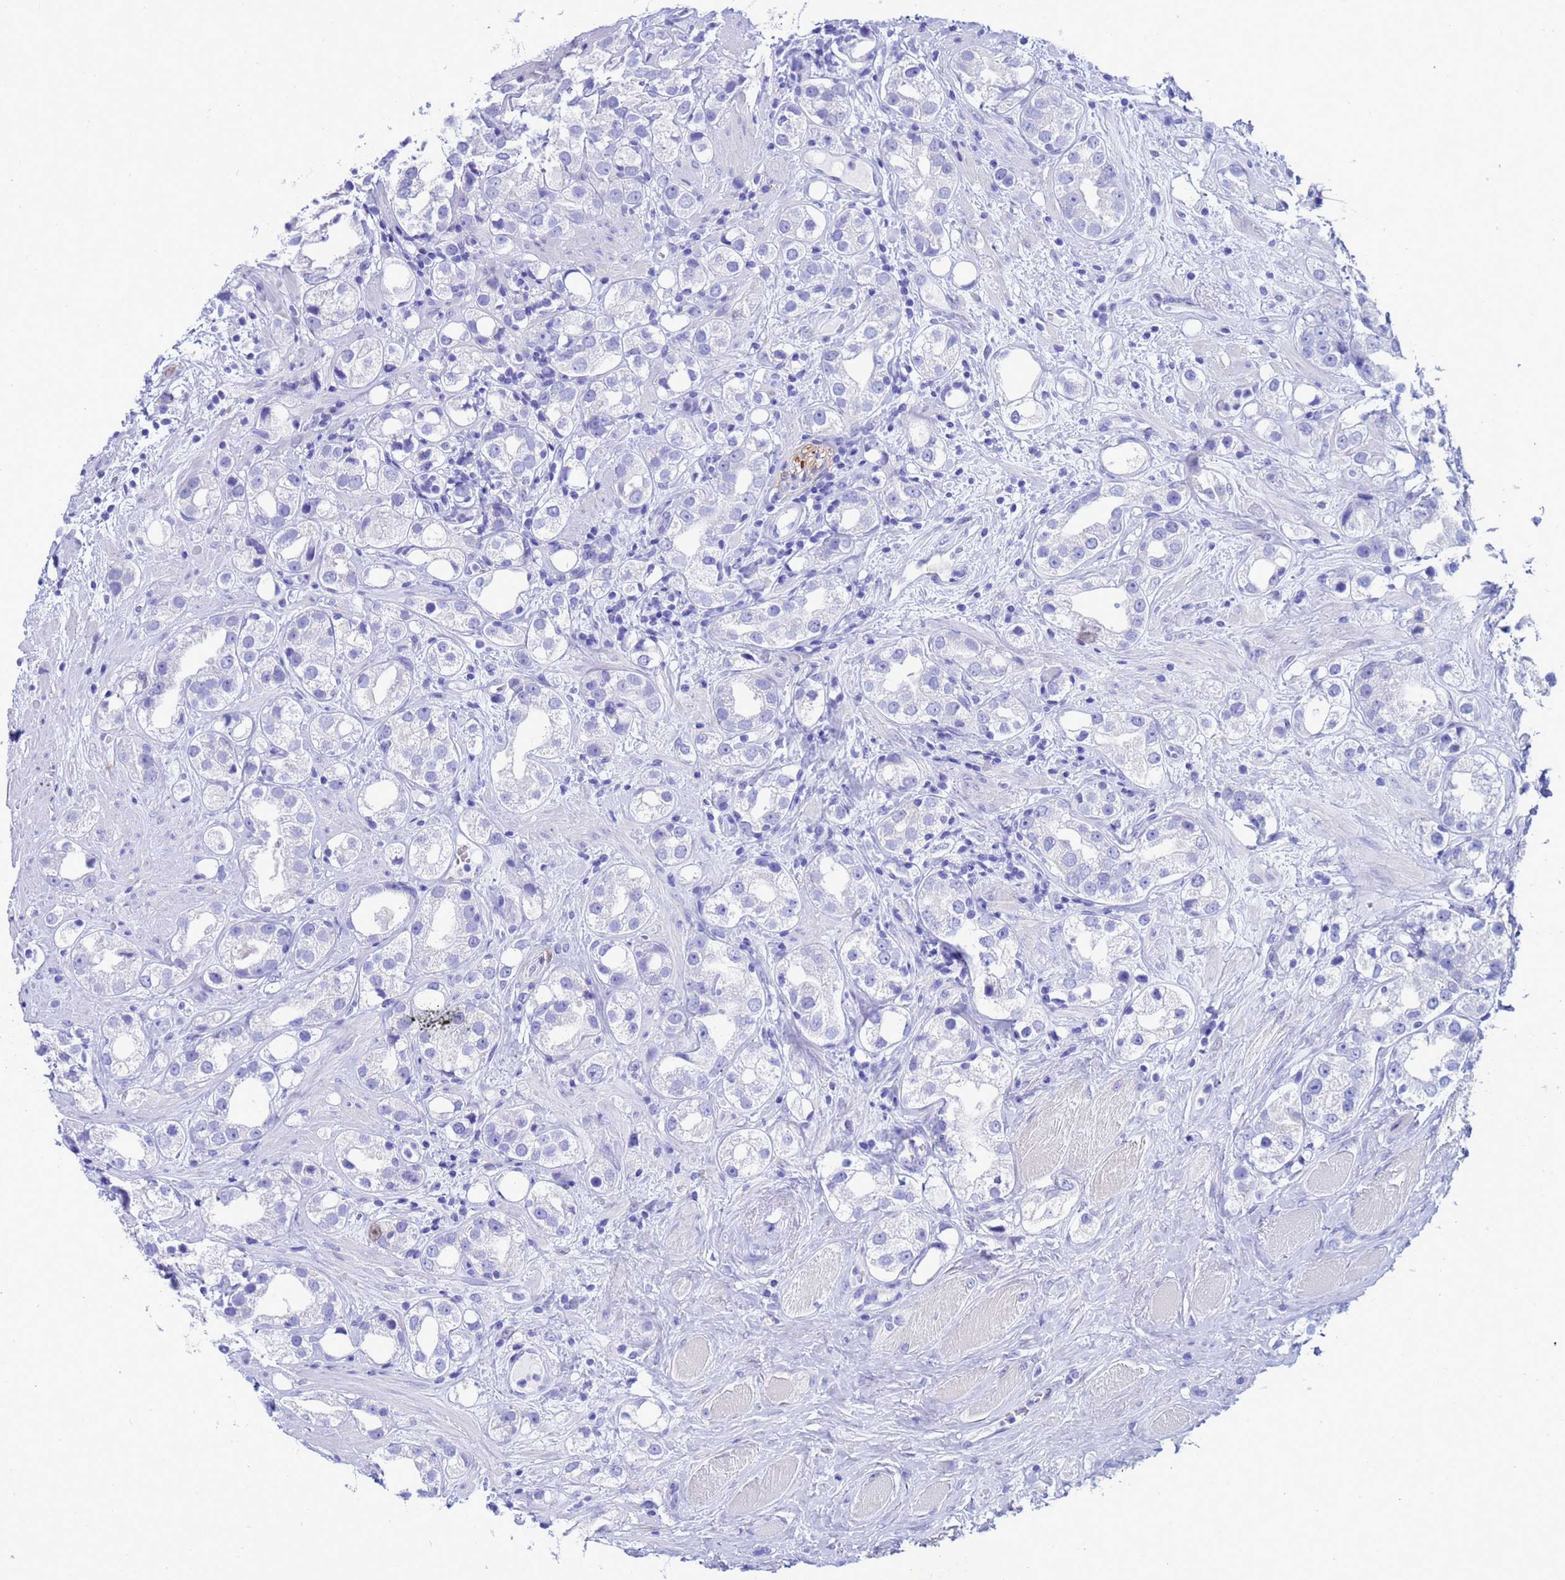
{"staining": {"intensity": "negative", "quantity": "none", "location": "none"}, "tissue": "prostate cancer", "cell_type": "Tumor cells", "image_type": "cancer", "snomed": [{"axis": "morphology", "description": "Adenocarcinoma, NOS"}, {"axis": "topography", "description": "Prostate"}], "caption": "Tumor cells show no significant staining in prostate adenocarcinoma.", "gene": "AKR1C2", "patient": {"sex": "male", "age": 79}}